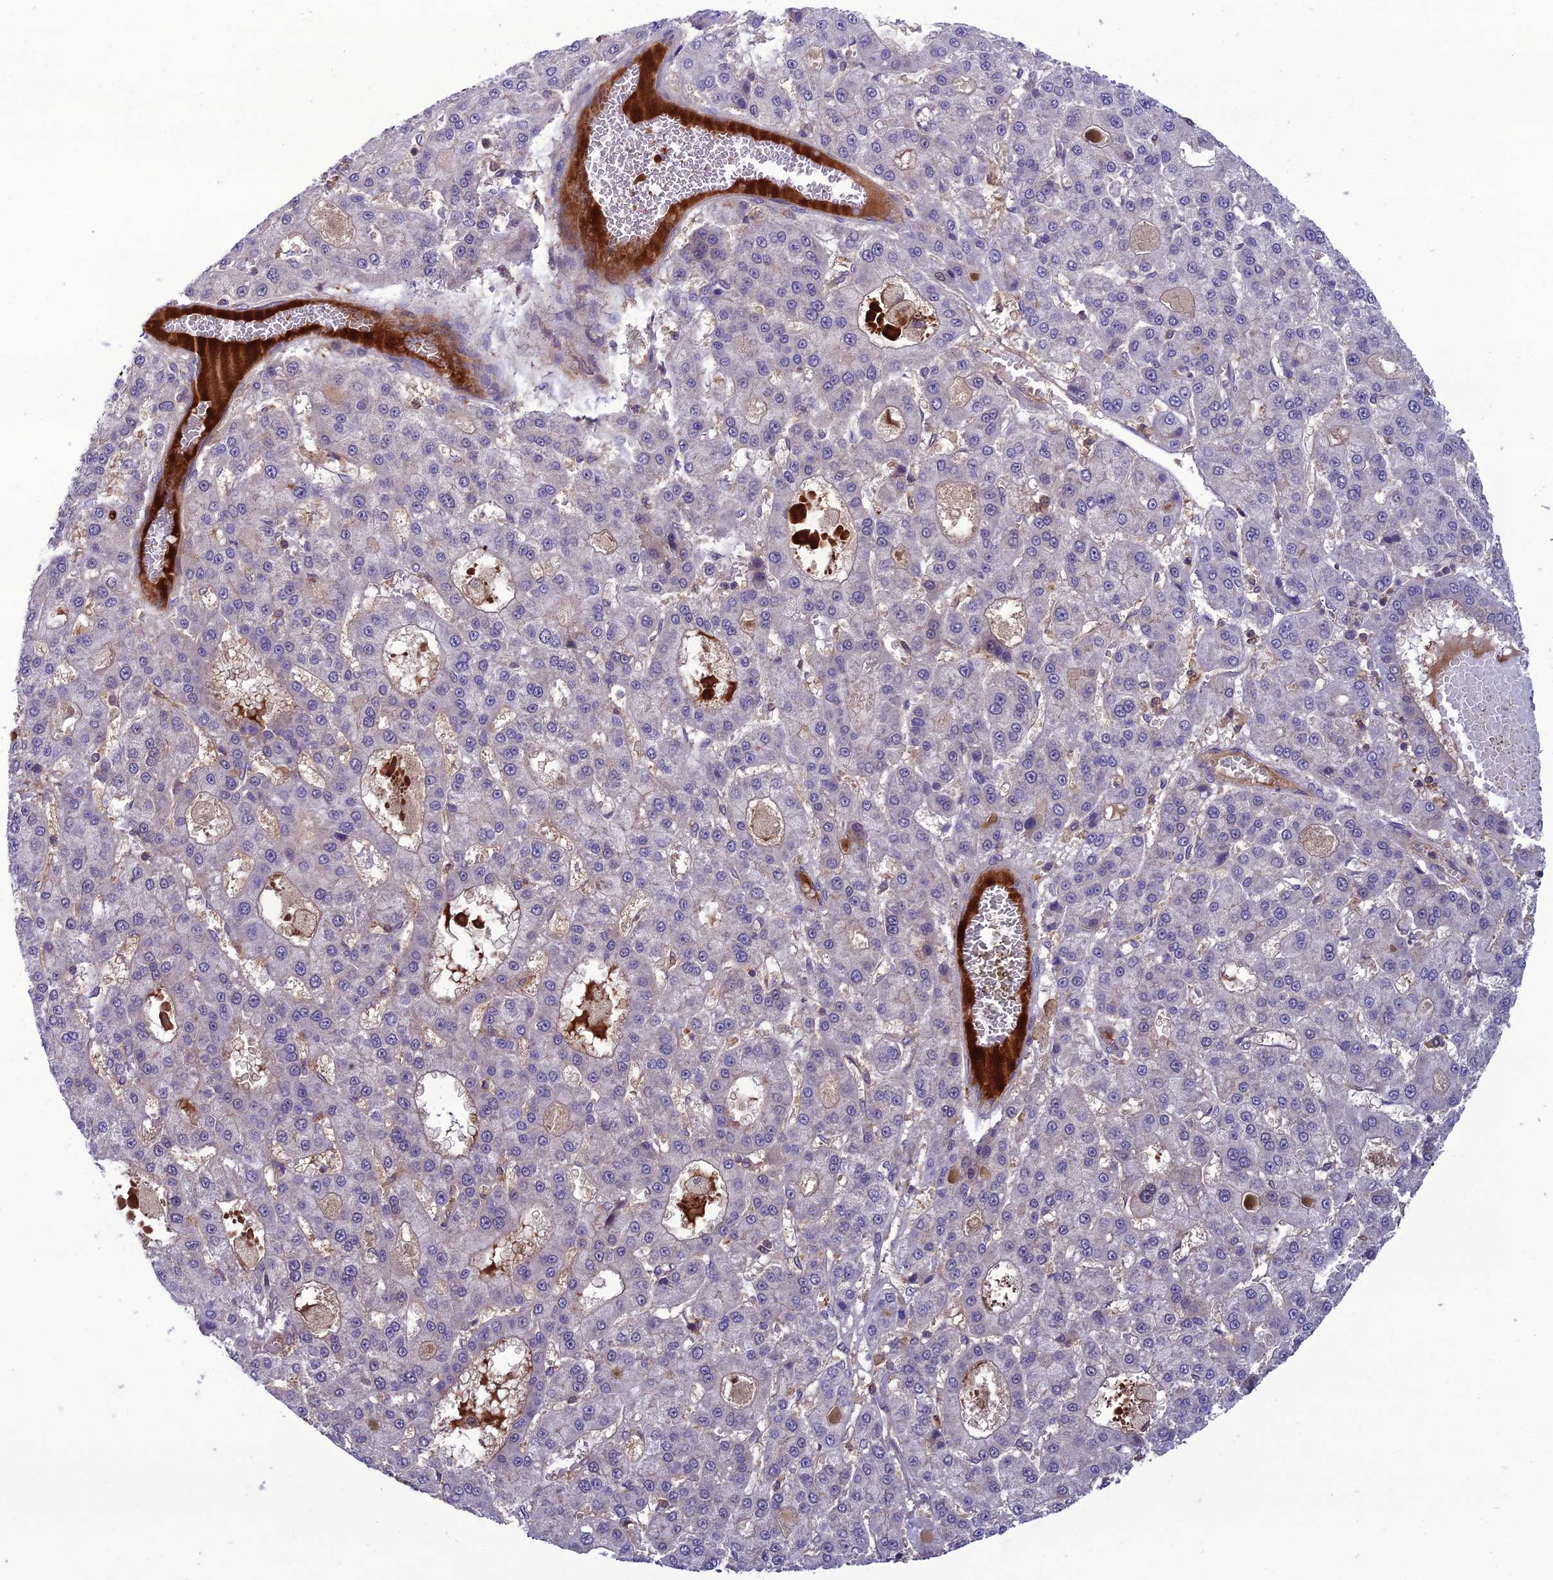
{"staining": {"intensity": "negative", "quantity": "none", "location": "none"}, "tissue": "liver cancer", "cell_type": "Tumor cells", "image_type": "cancer", "snomed": [{"axis": "morphology", "description": "Carcinoma, Hepatocellular, NOS"}, {"axis": "topography", "description": "Liver"}], "caption": "Immunohistochemistry (IHC) image of human liver cancer stained for a protein (brown), which demonstrates no staining in tumor cells.", "gene": "GDF6", "patient": {"sex": "male", "age": 70}}